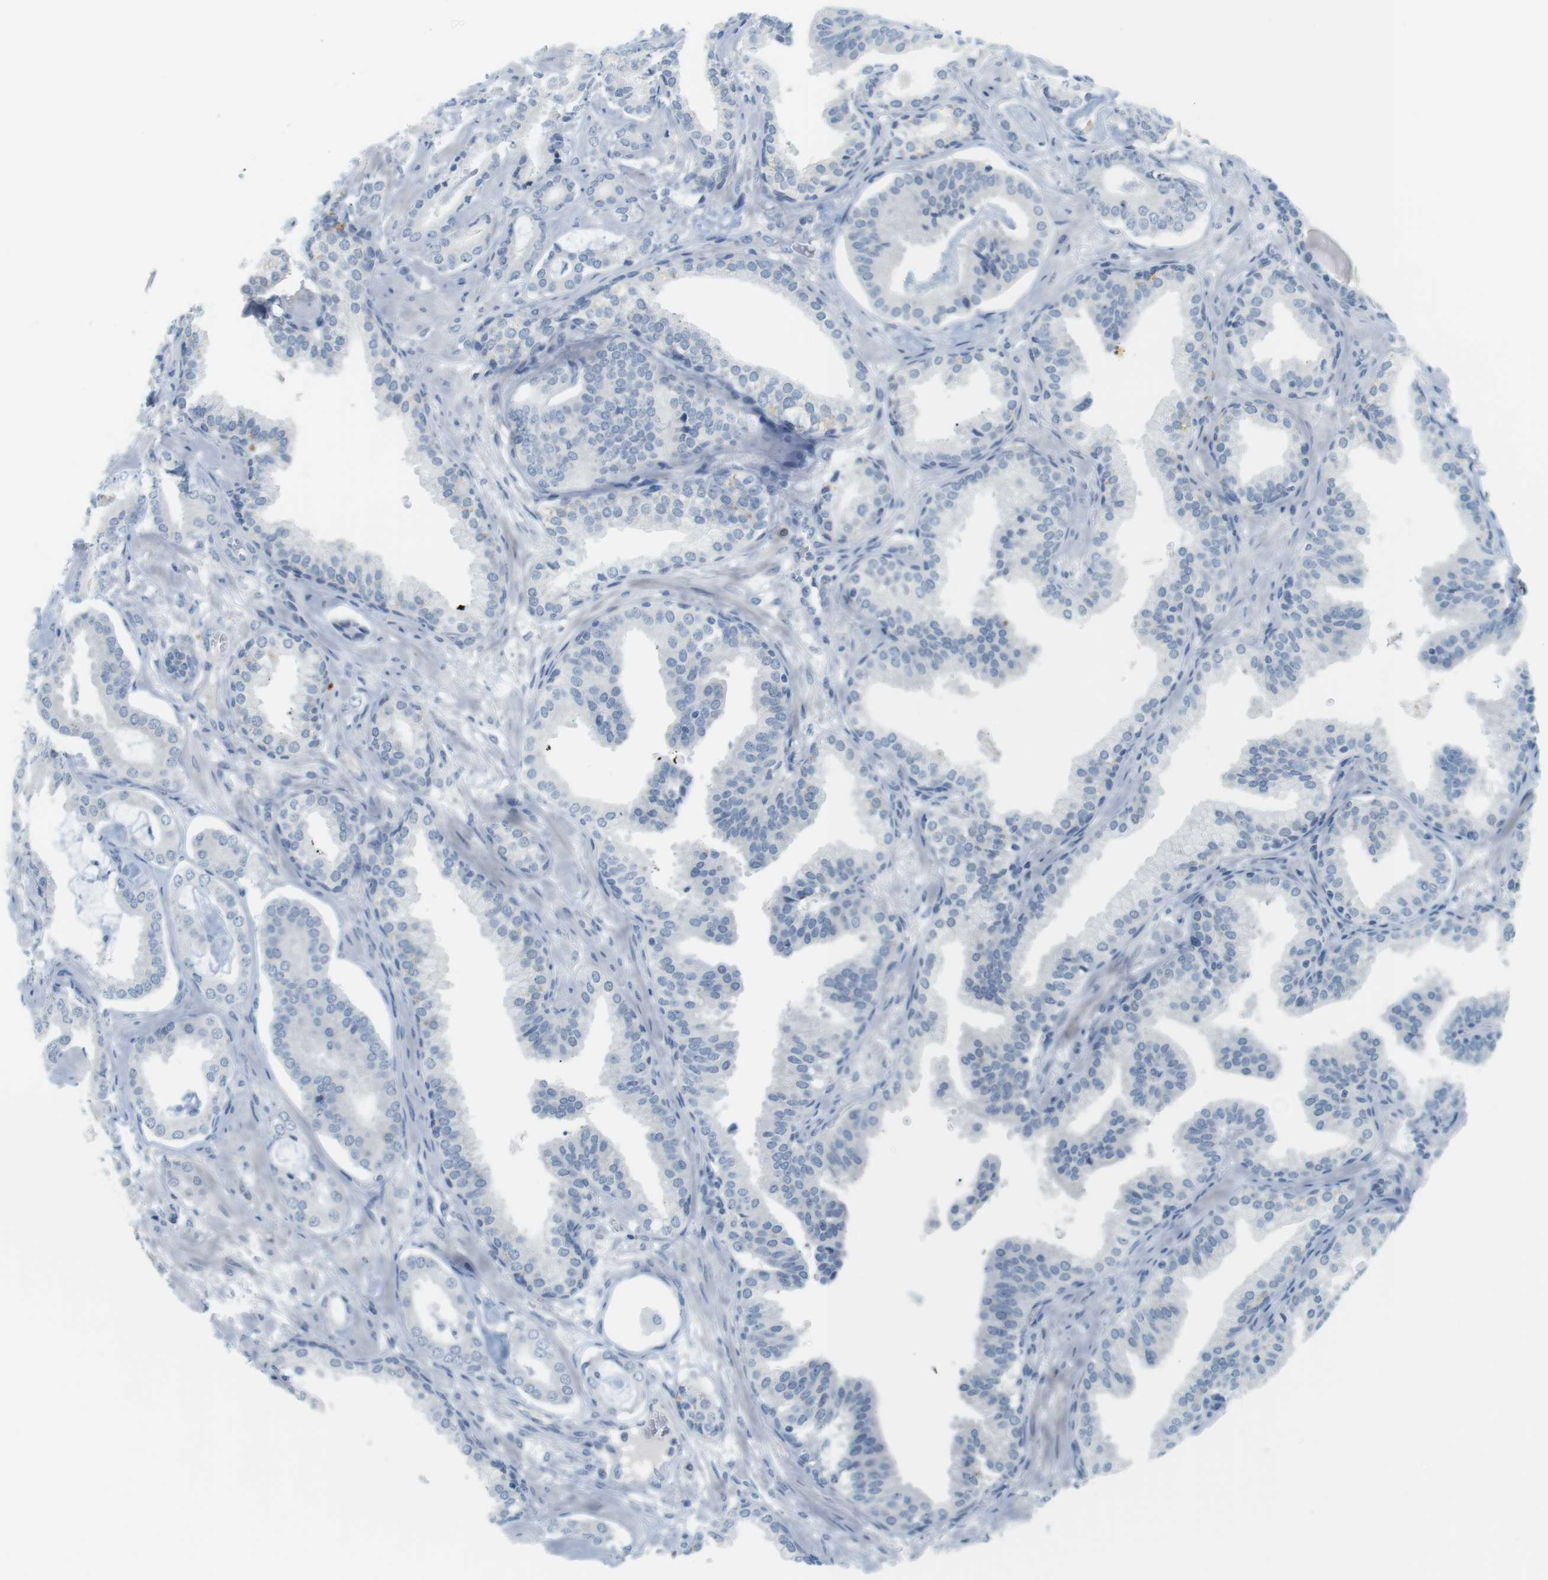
{"staining": {"intensity": "negative", "quantity": "none", "location": "none"}, "tissue": "prostate cancer", "cell_type": "Tumor cells", "image_type": "cancer", "snomed": [{"axis": "morphology", "description": "Adenocarcinoma, Low grade"}, {"axis": "topography", "description": "Prostate"}], "caption": "High power microscopy micrograph of an immunohistochemistry photomicrograph of prostate cancer (adenocarcinoma (low-grade)), revealing no significant positivity in tumor cells. The staining is performed using DAB (3,3'-diaminobenzidine) brown chromogen with nuclei counter-stained in using hematoxylin.", "gene": "CREB3L2", "patient": {"sex": "male", "age": 53}}